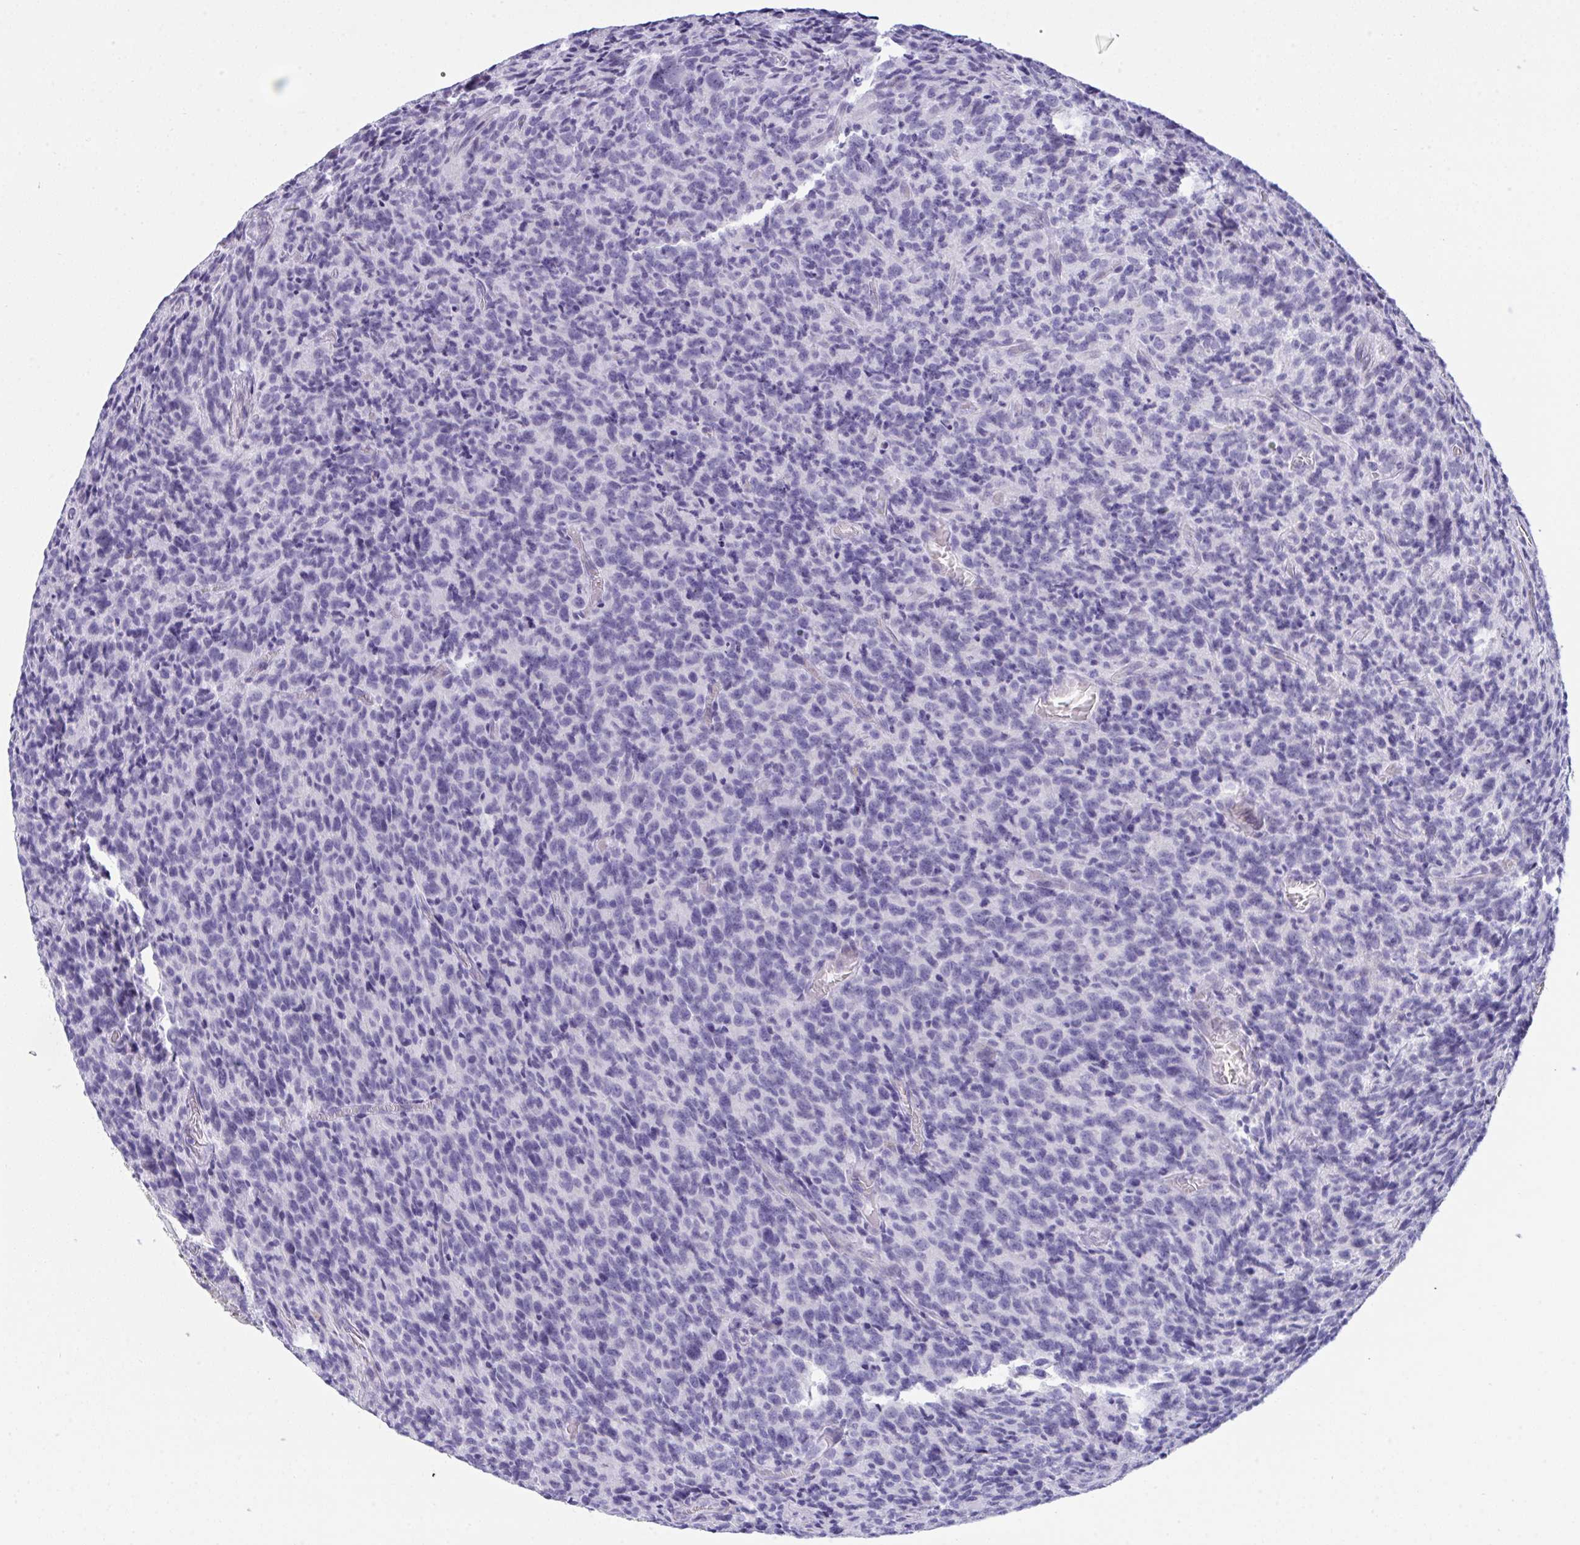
{"staining": {"intensity": "negative", "quantity": "none", "location": "none"}, "tissue": "glioma", "cell_type": "Tumor cells", "image_type": "cancer", "snomed": [{"axis": "morphology", "description": "Glioma, malignant, High grade"}, {"axis": "topography", "description": "Brain"}], "caption": "This is an immunohistochemistry photomicrograph of human malignant glioma (high-grade). There is no positivity in tumor cells.", "gene": "PRDM9", "patient": {"sex": "male", "age": 76}}